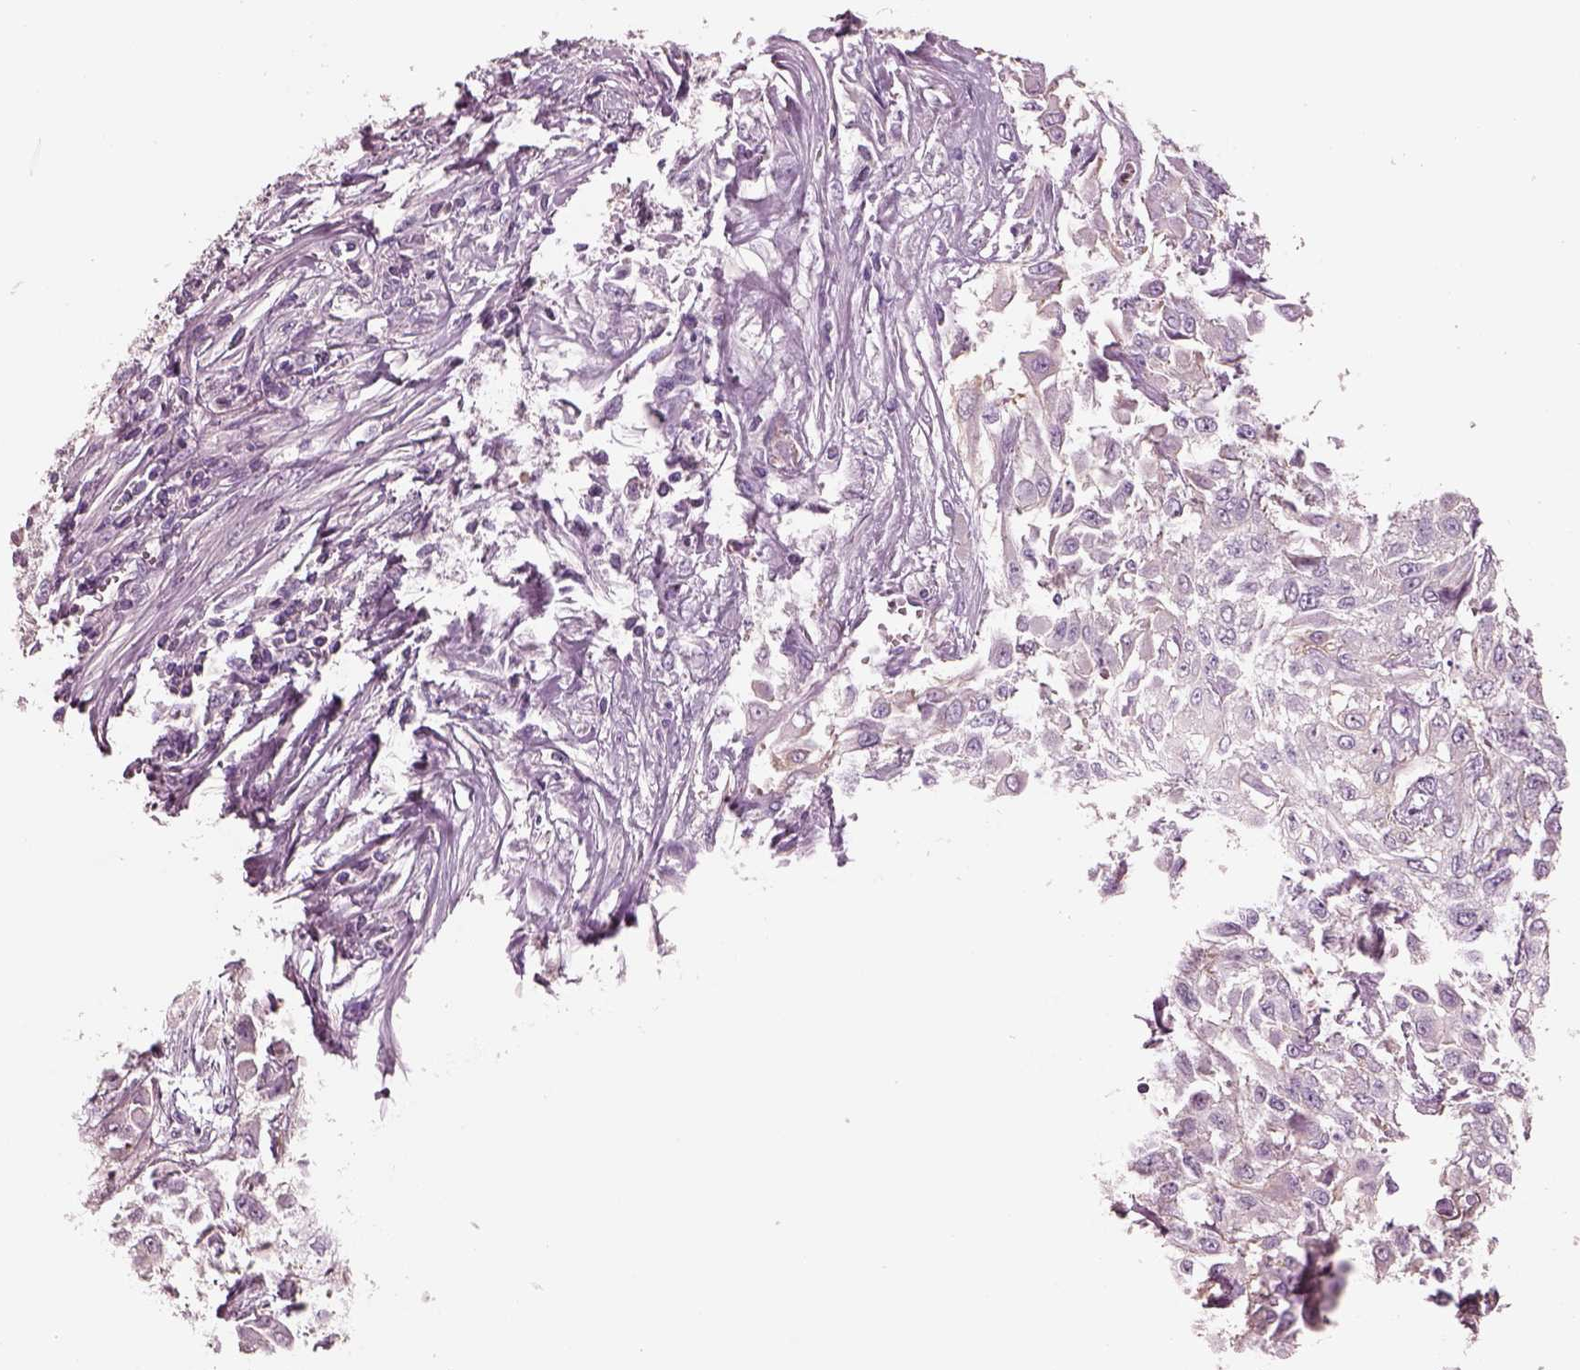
{"staining": {"intensity": "negative", "quantity": "none", "location": "none"}, "tissue": "urothelial cancer", "cell_type": "Tumor cells", "image_type": "cancer", "snomed": [{"axis": "morphology", "description": "Urothelial carcinoma, High grade"}, {"axis": "topography", "description": "Urinary bladder"}], "caption": "Immunohistochemical staining of human urothelial cancer demonstrates no significant positivity in tumor cells.", "gene": "IGLL1", "patient": {"sex": "male", "age": 57}}